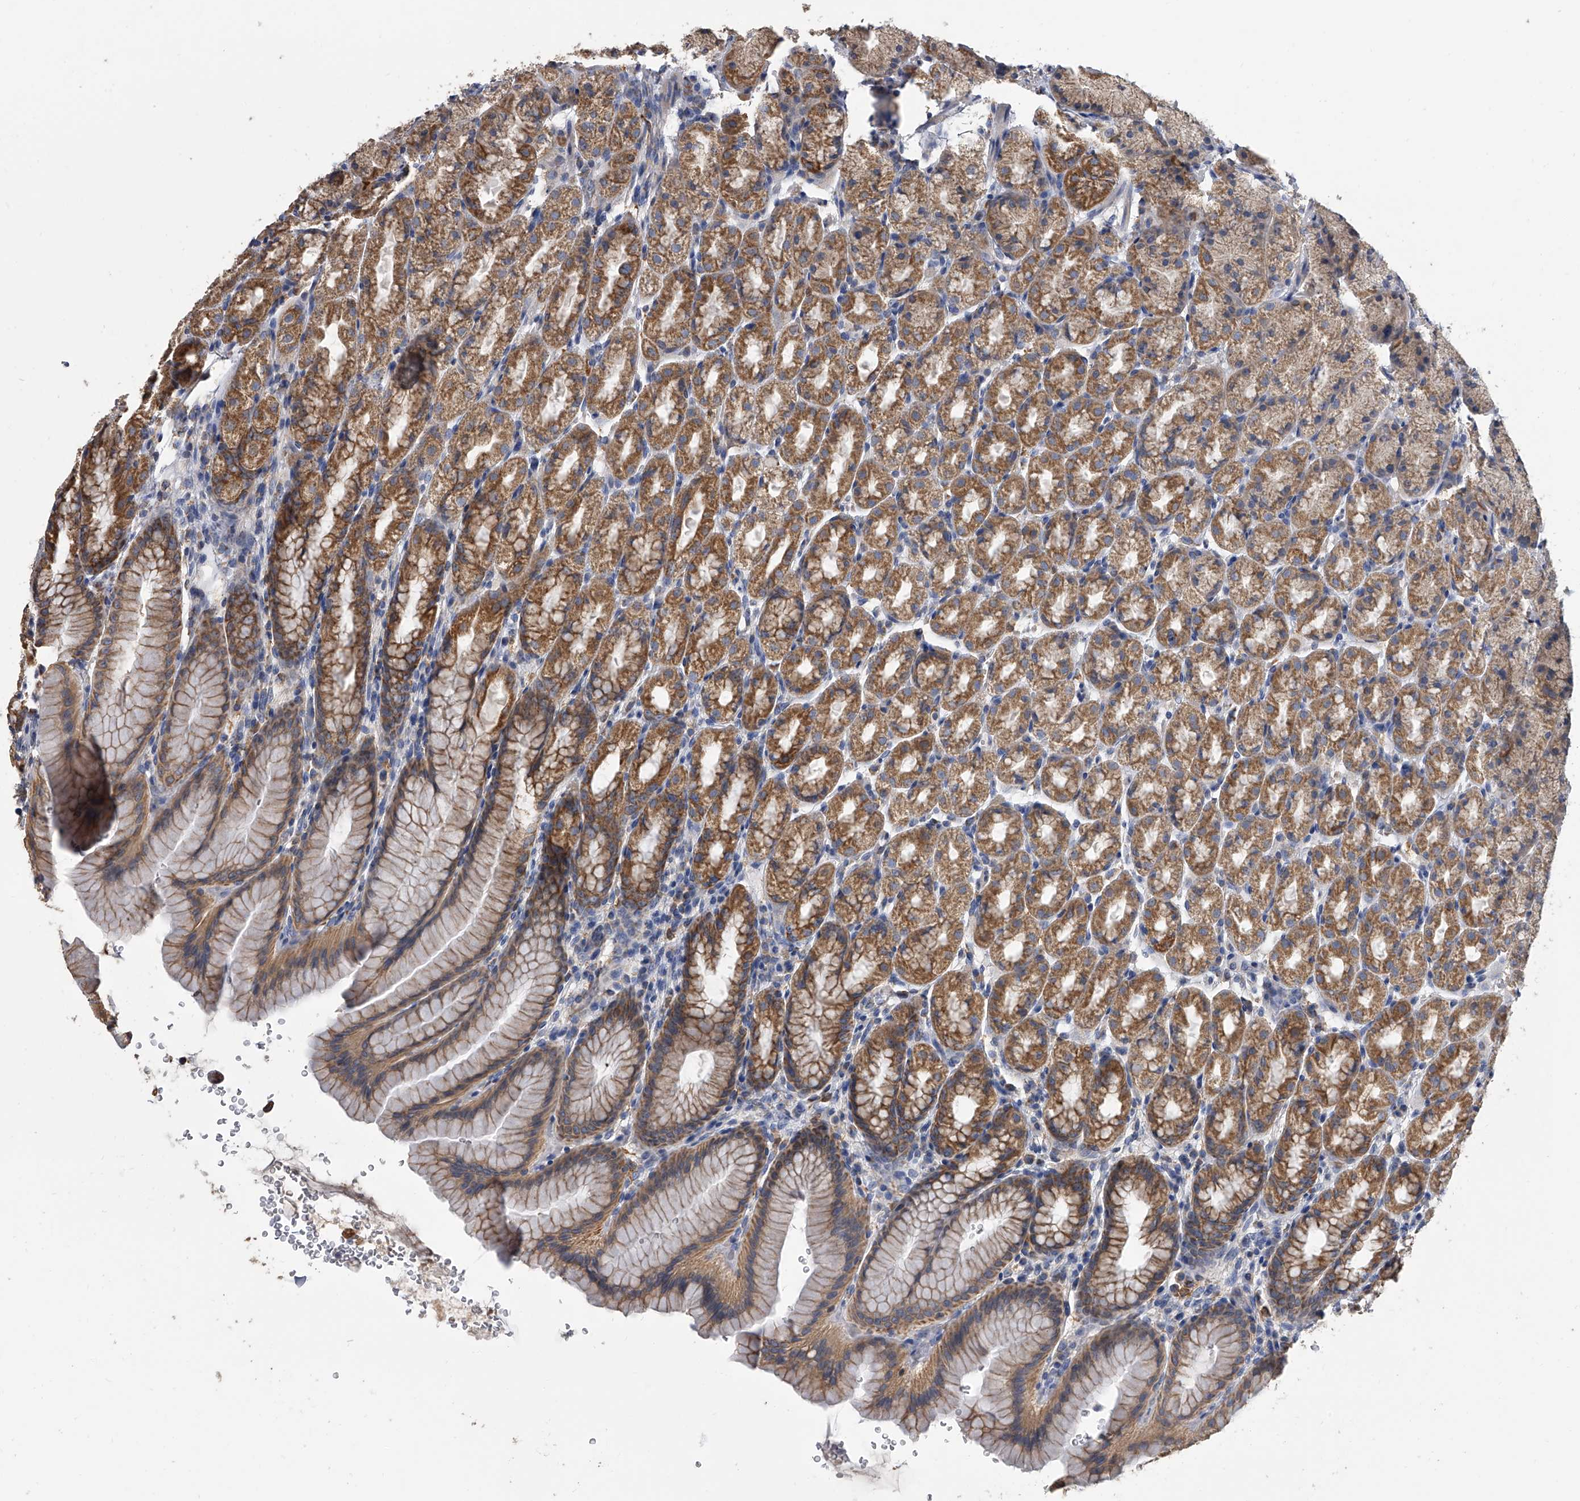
{"staining": {"intensity": "moderate", "quantity": ">75%", "location": "cytoplasmic/membranous"}, "tissue": "stomach", "cell_type": "Glandular cells", "image_type": "normal", "snomed": [{"axis": "morphology", "description": "Normal tissue, NOS"}, {"axis": "topography", "description": "Stomach"}], "caption": "Immunohistochemistry (IHC) of benign stomach demonstrates medium levels of moderate cytoplasmic/membranous expression in approximately >75% of glandular cells.", "gene": "MRPL28", "patient": {"sex": "male", "age": 42}}